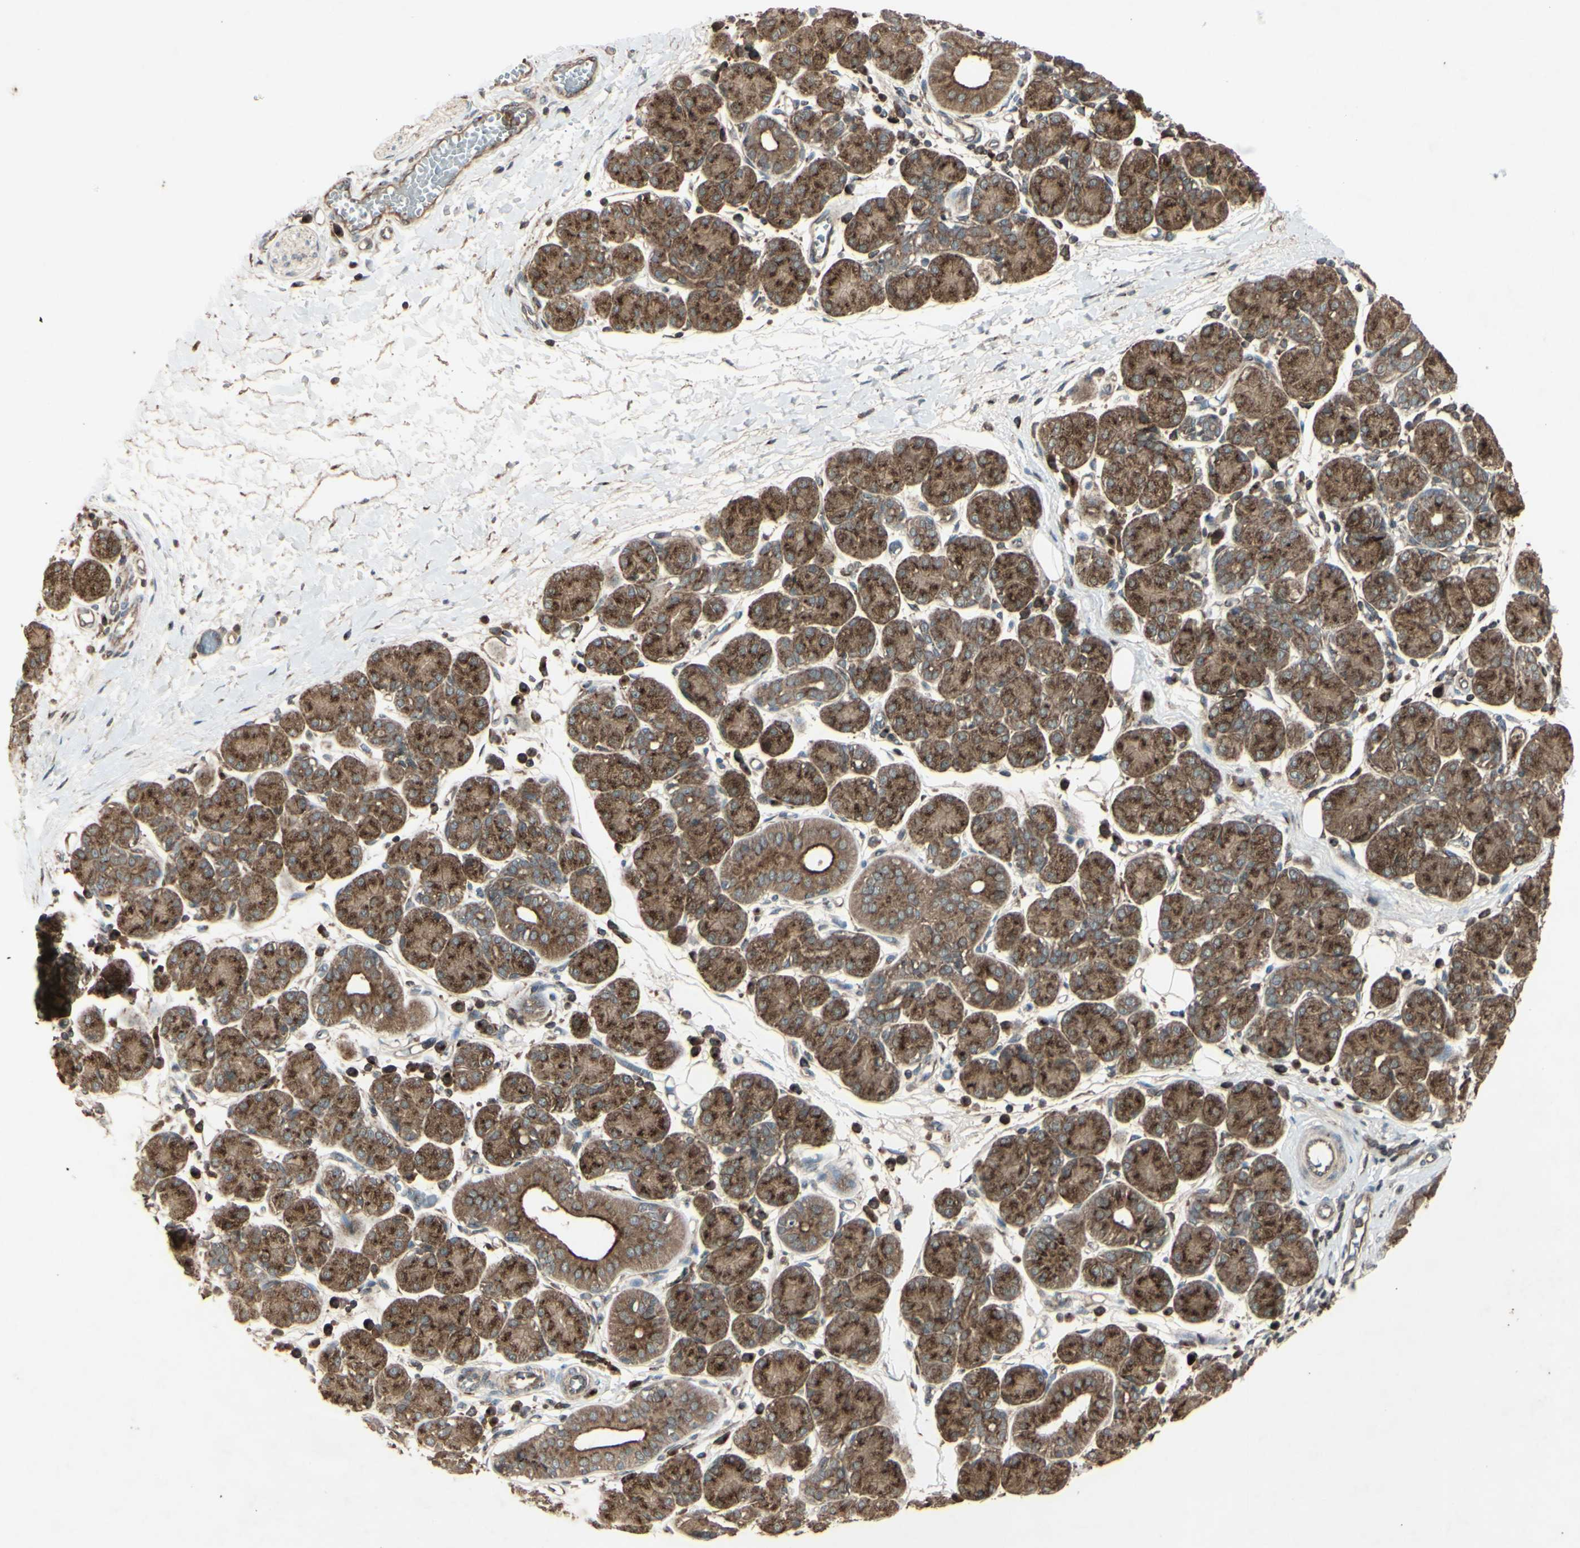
{"staining": {"intensity": "strong", "quantity": ">75%", "location": "cytoplasmic/membranous"}, "tissue": "salivary gland", "cell_type": "Glandular cells", "image_type": "normal", "snomed": [{"axis": "morphology", "description": "Normal tissue, NOS"}, {"axis": "morphology", "description": "Inflammation, NOS"}, {"axis": "topography", "description": "Lymph node"}, {"axis": "topography", "description": "Salivary gland"}], "caption": "Immunohistochemical staining of normal salivary gland shows >75% levels of strong cytoplasmic/membranous protein staining in about >75% of glandular cells.", "gene": "AP1G1", "patient": {"sex": "male", "age": 3}}